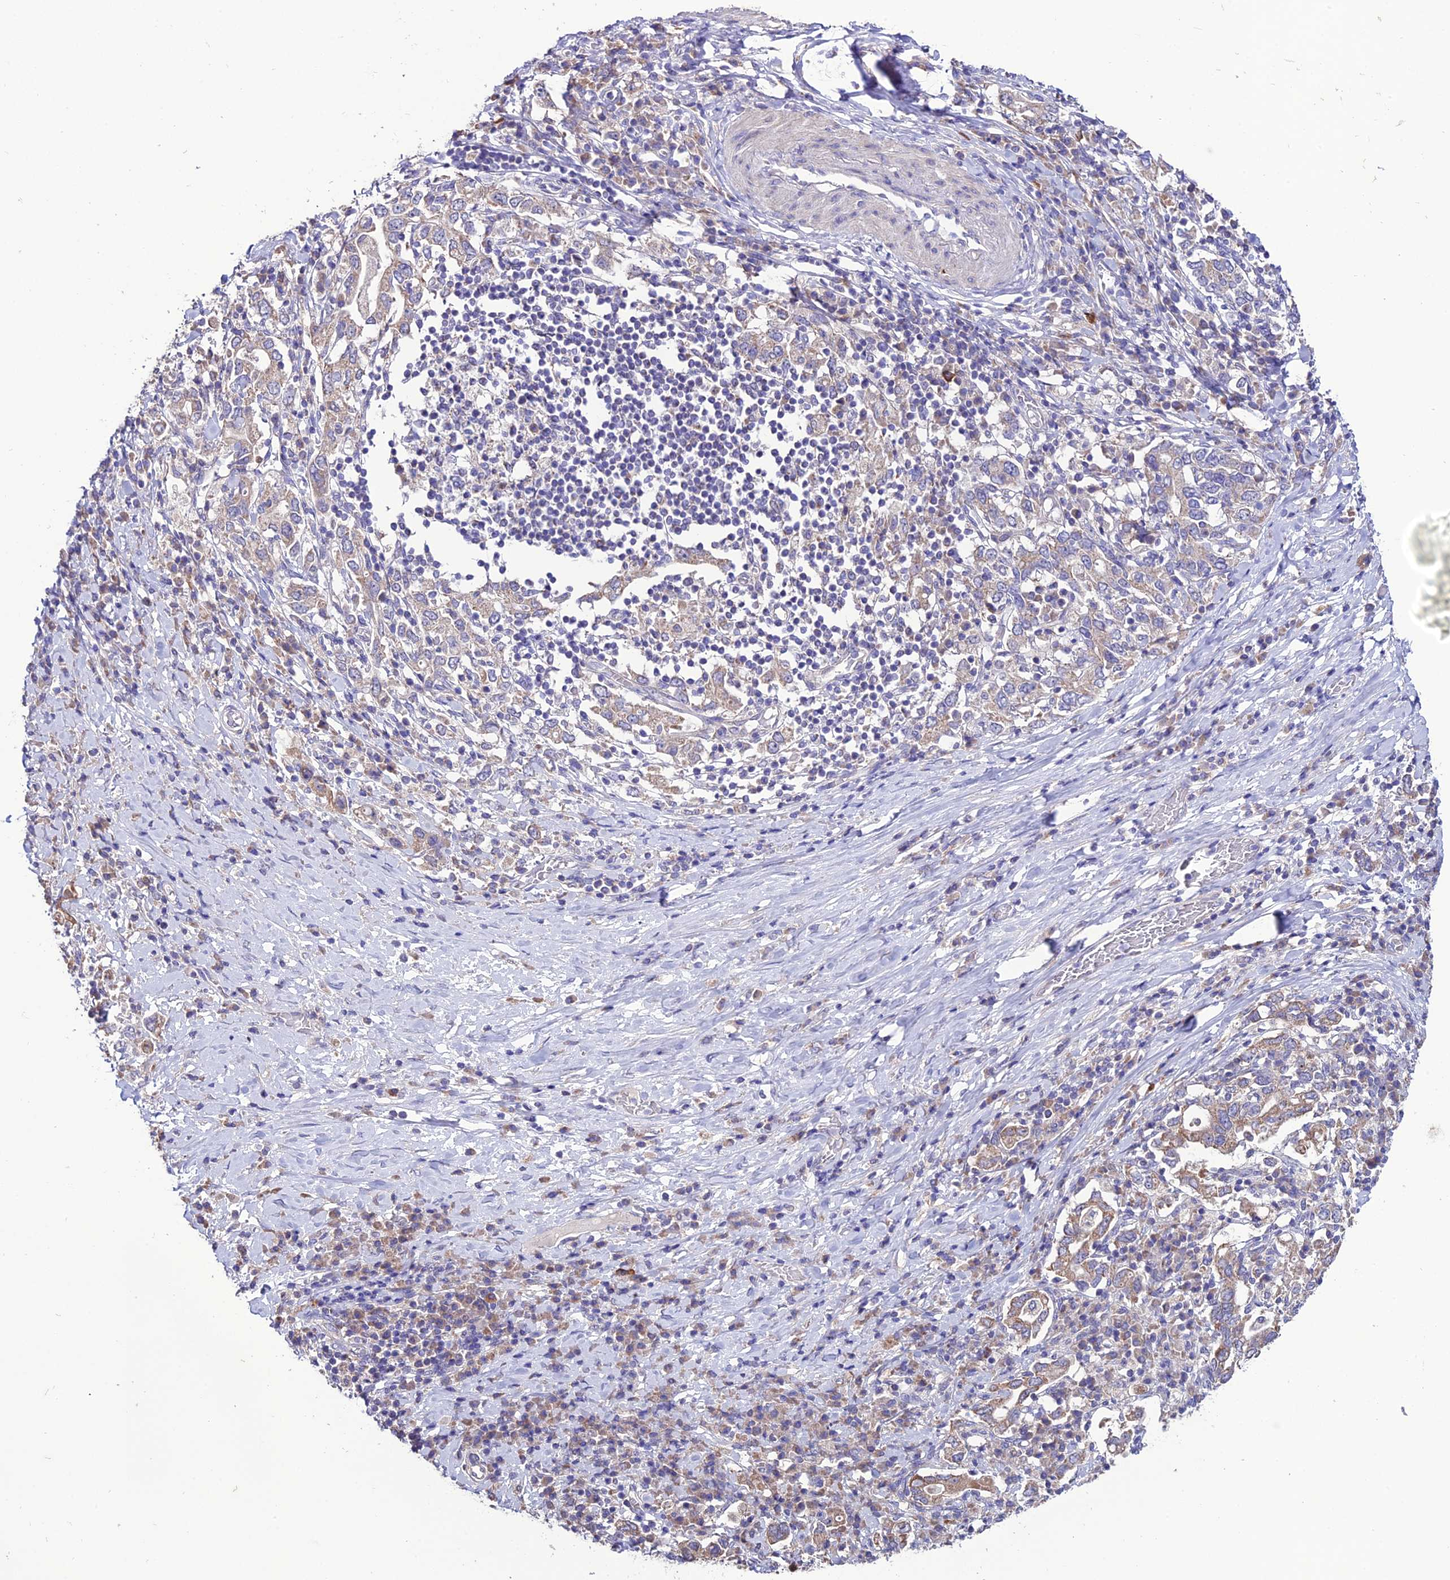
{"staining": {"intensity": "moderate", "quantity": "25%-75%", "location": "cytoplasmic/membranous"}, "tissue": "stomach cancer", "cell_type": "Tumor cells", "image_type": "cancer", "snomed": [{"axis": "morphology", "description": "Adenocarcinoma, NOS"}, {"axis": "topography", "description": "Stomach, upper"}, {"axis": "topography", "description": "Stomach"}], "caption": "Protein expression analysis of human stomach cancer (adenocarcinoma) reveals moderate cytoplasmic/membranous staining in about 25%-75% of tumor cells.", "gene": "HOGA1", "patient": {"sex": "male", "age": 62}}